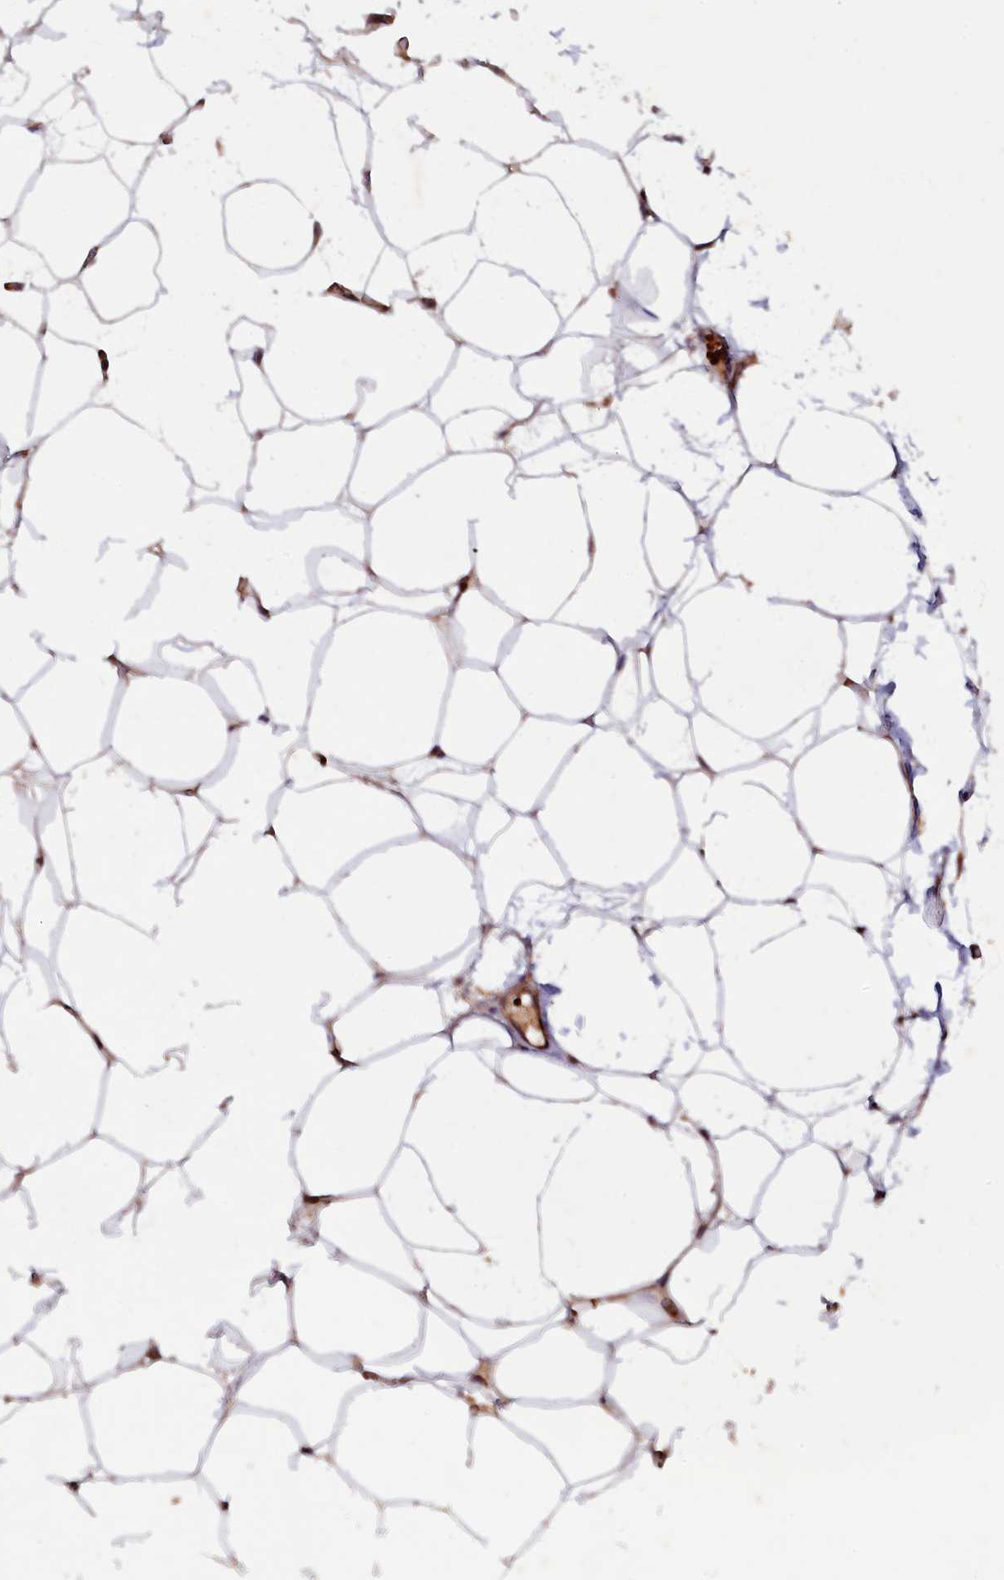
{"staining": {"intensity": "weak", "quantity": ">75%", "location": "cytoplasmic/membranous"}, "tissue": "adipose tissue", "cell_type": "Adipocytes", "image_type": "normal", "snomed": [{"axis": "morphology", "description": "Normal tissue, NOS"}, {"axis": "topography", "description": "Breast"}], "caption": "Adipose tissue stained for a protein displays weak cytoplasmic/membranous positivity in adipocytes. (Brightfield microscopy of DAB IHC at high magnification).", "gene": "ARRDC4", "patient": {"sex": "female", "age": 23}}